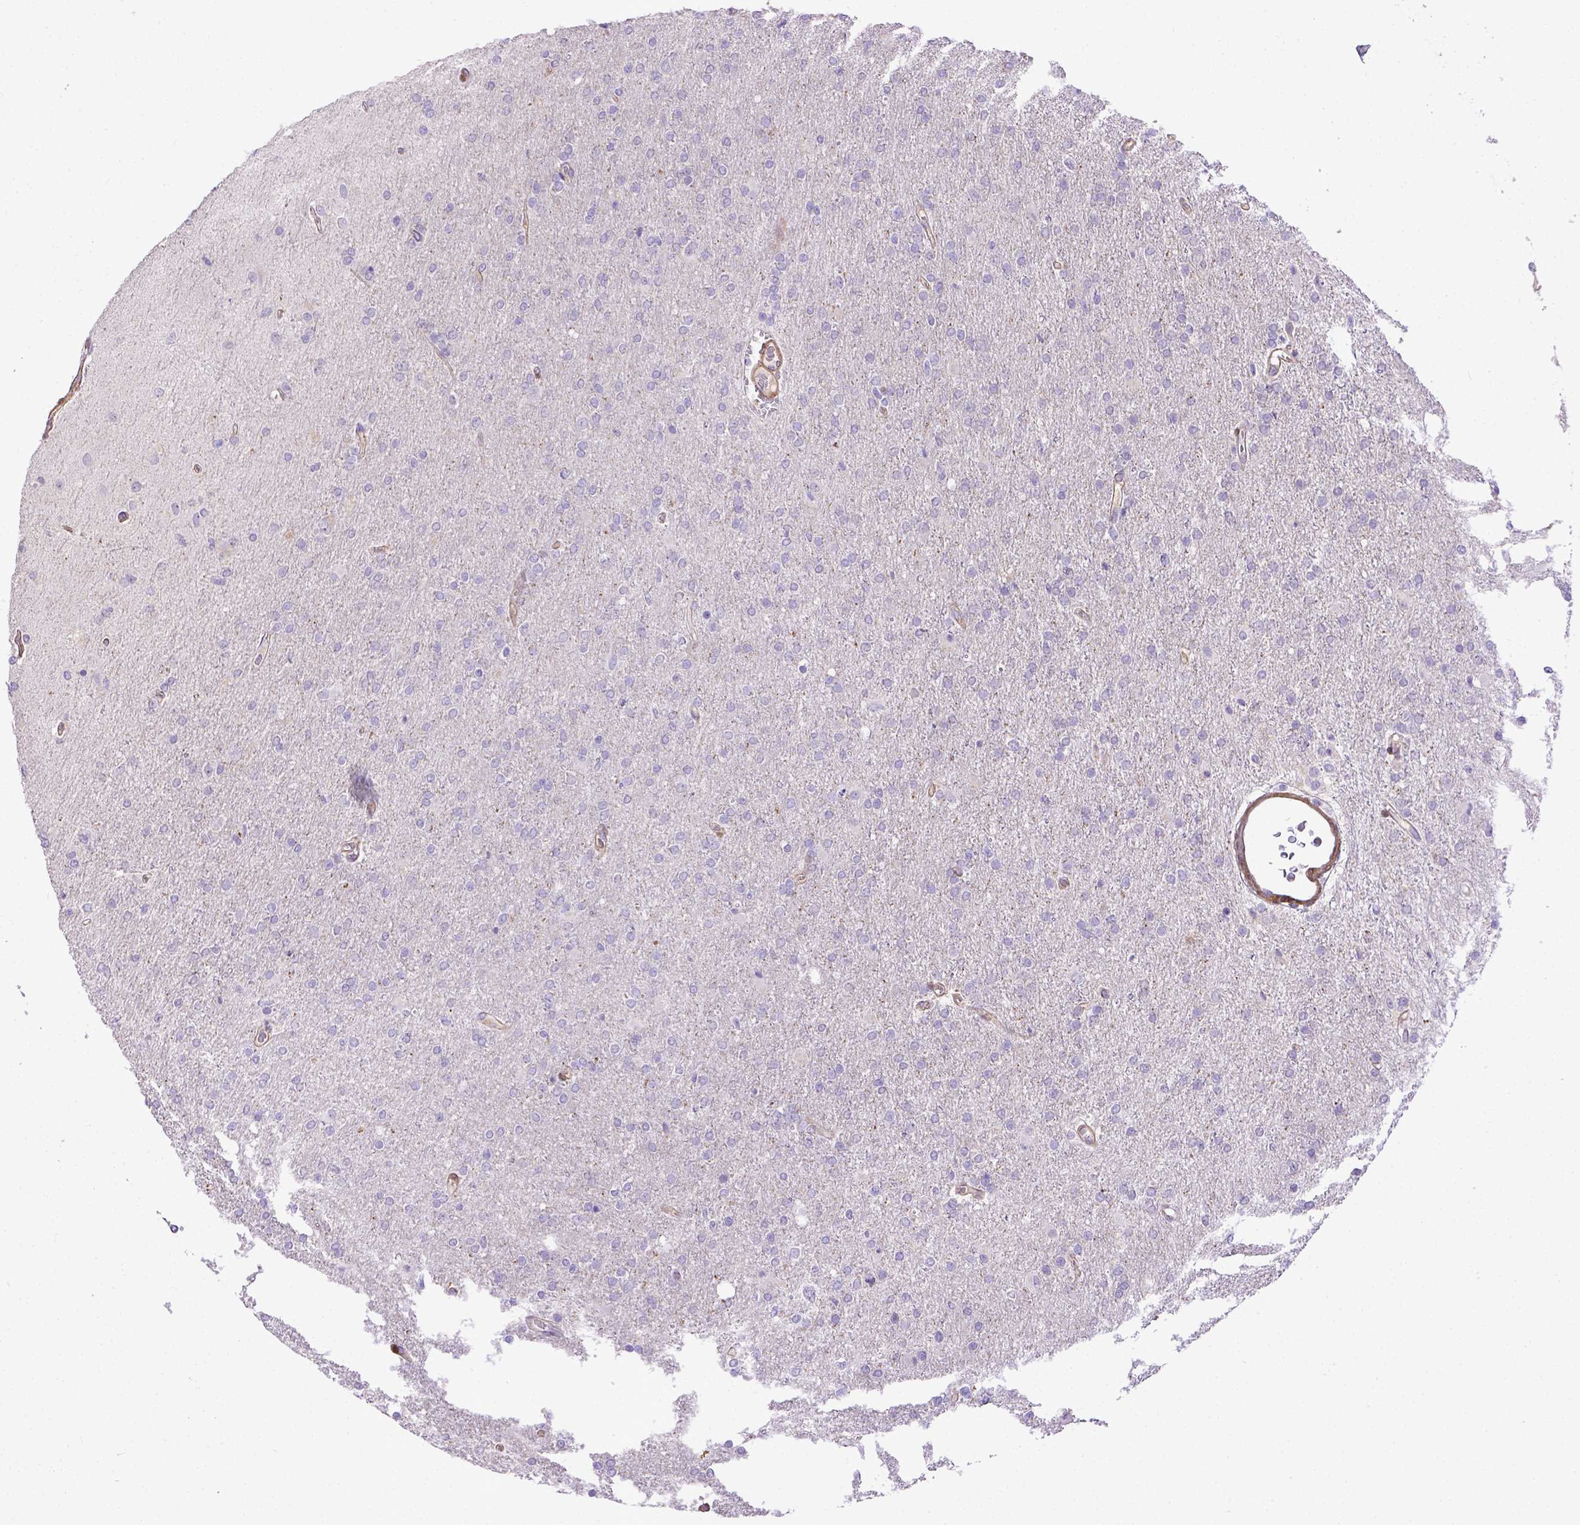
{"staining": {"intensity": "negative", "quantity": "none", "location": "none"}, "tissue": "glioma", "cell_type": "Tumor cells", "image_type": "cancer", "snomed": [{"axis": "morphology", "description": "Glioma, malignant, High grade"}, {"axis": "topography", "description": "Cerebral cortex"}], "caption": "This is an immunohistochemistry (IHC) photomicrograph of human malignant high-grade glioma. There is no staining in tumor cells.", "gene": "BTN1A1", "patient": {"sex": "male", "age": 70}}